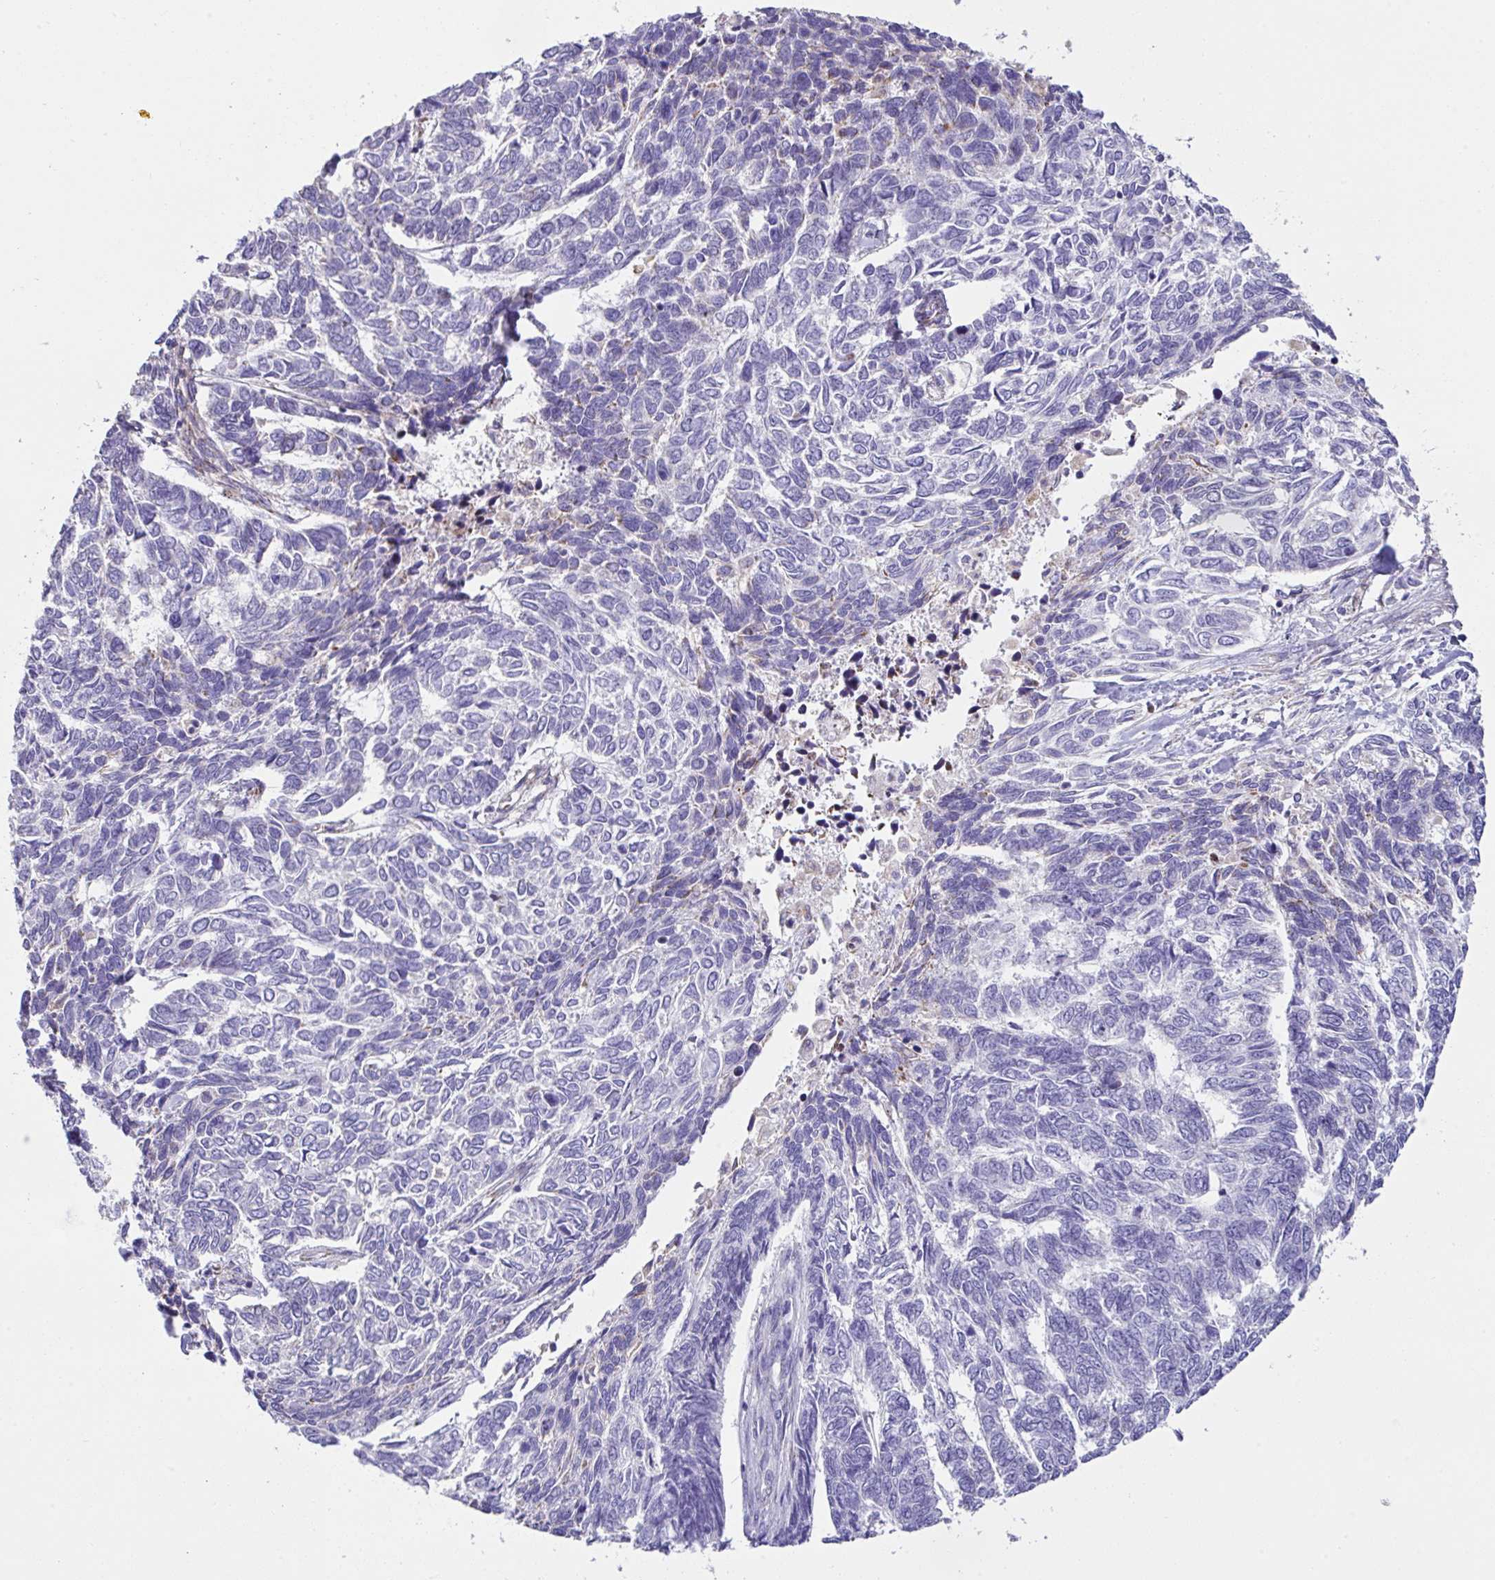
{"staining": {"intensity": "negative", "quantity": "none", "location": "none"}, "tissue": "skin cancer", "cell_type": "Tumor cells", "image_type": "cancer", "snomed": [{"axis": "morphology", "description": "Basal cell carcinoma"}, {"axis": "topography", "description": "Skin"}], "caption": "IHC of skin basal cell carcinoma shows no staining in tumor cells.", "gene": "DOK7", "patient": {"sex": "female", "age": 65}}